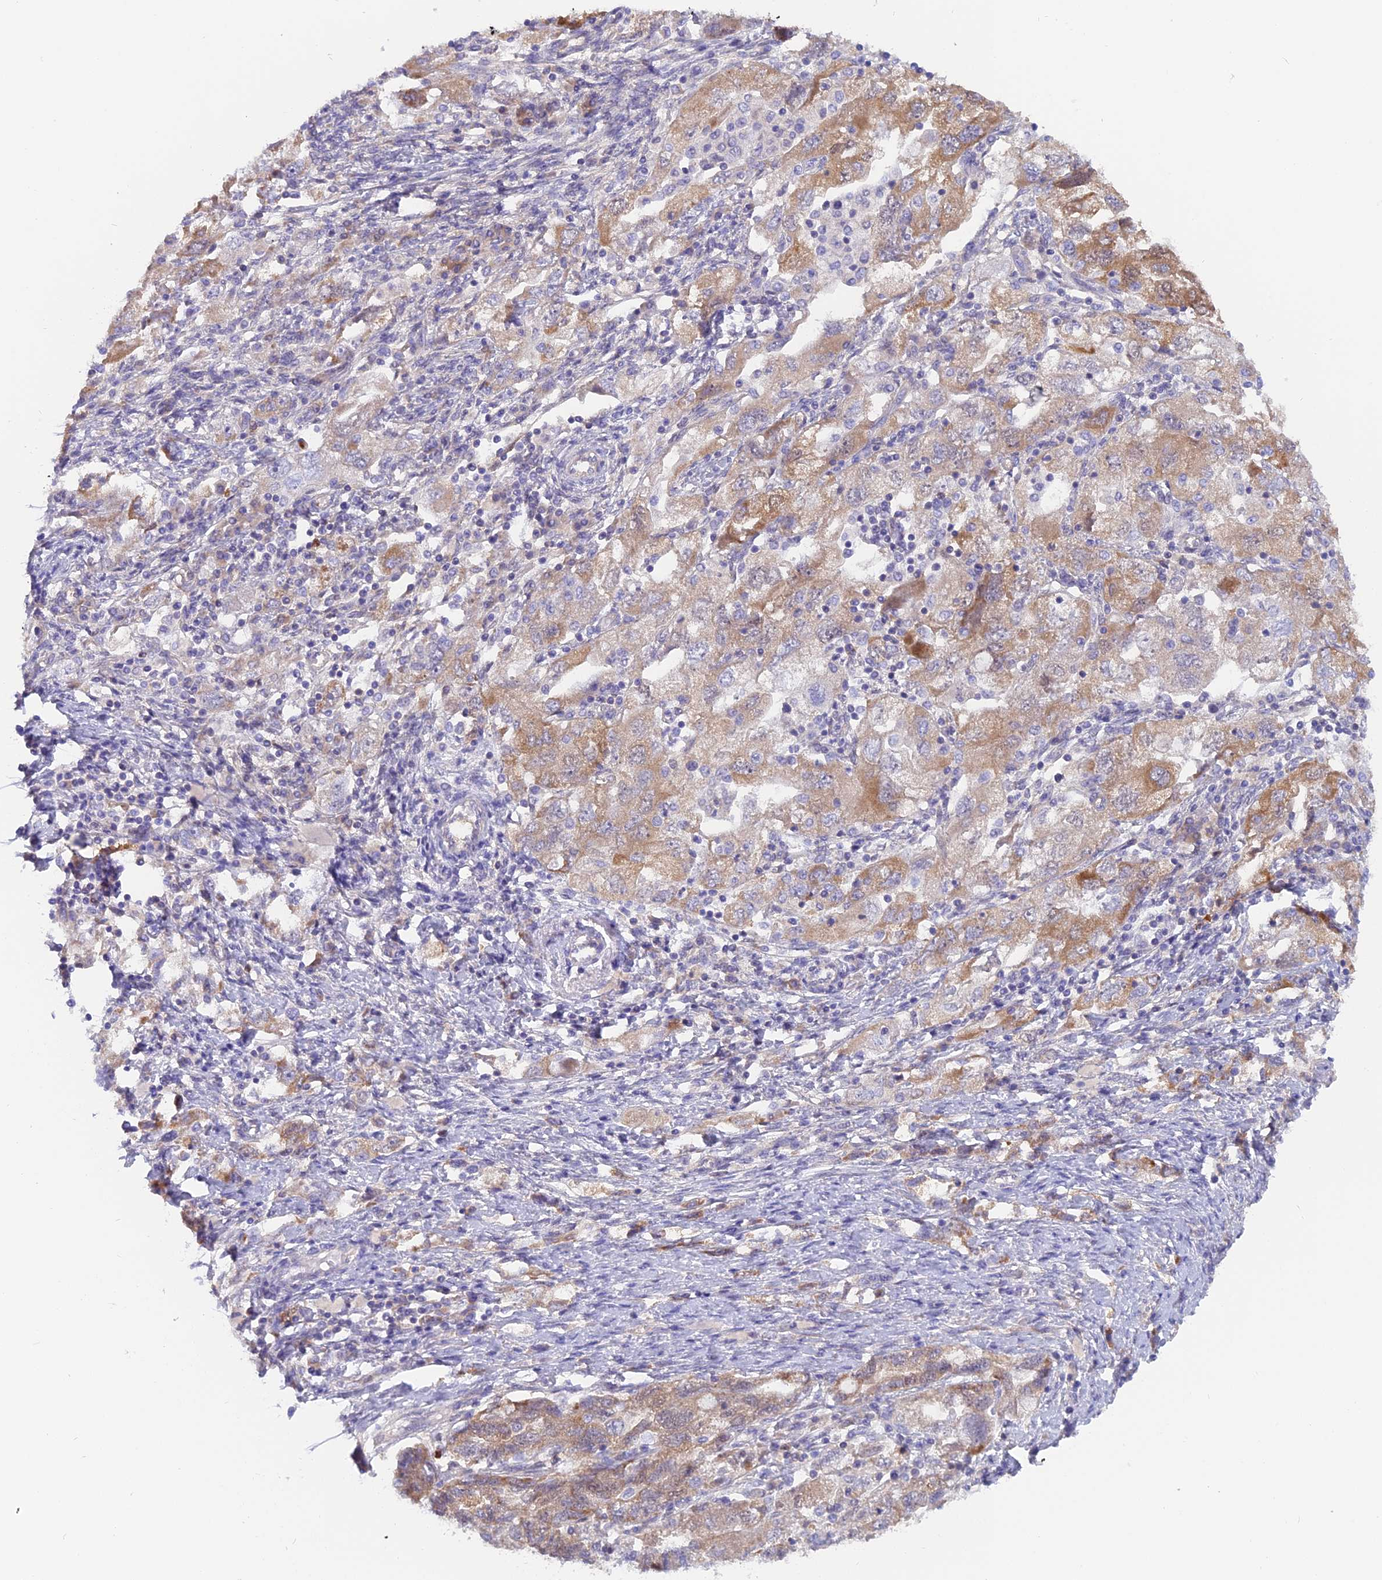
{"staining": {"intensity": "moderate", "quantity": "25%-75%", "location": "cytoplasmic/membranous"}, "tissue": "ovarian cancer", "cell_type": "Tumor cells", "image_type": "cancer", "snomed": [{"axis": "morphology", "description": "Carcinoma, NOS"}, {"axis": "morphology", "description": "Cystadenocarcinoma, serous, NOS"}, {"axis": "topography", "description": "Ovary"}], "caption": "Immunohistochemistry (IHC) image of ovarian cancer (serous cystadenocarcinoma) stained for a protein (brown), which shows medium levels of moderate cytoplasmic/membranous expression in approximately 25%-75% of tumor cells.", "gene": "LZTFL1", "patient": {"sex": "female", "age": 69}}